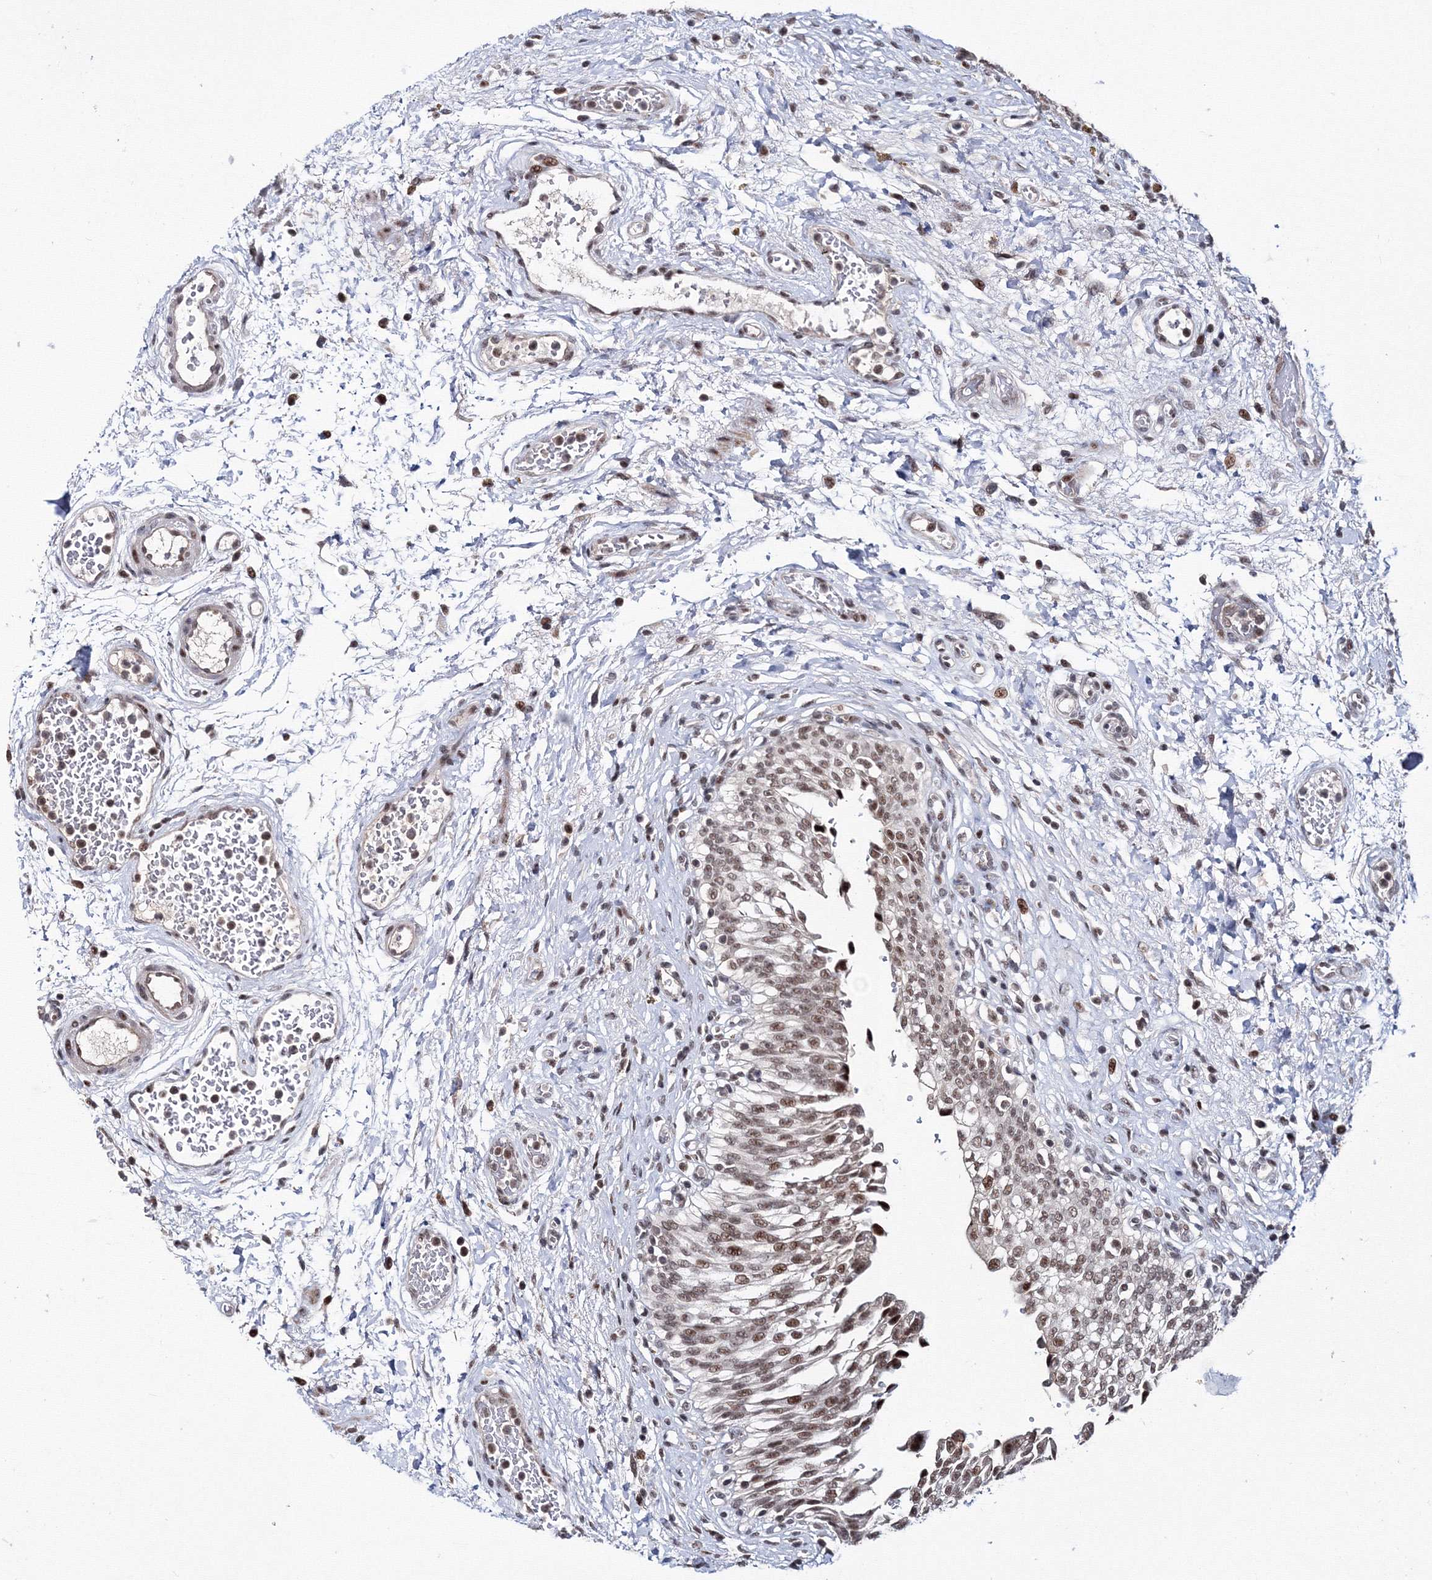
{"staining": {"intensity": "strong", "quantity": "25%-75%", "location": "nuclear"}, "tissue": "urinary bladder", "cell_type": "Urothelial cells", "image_type": "normal", "snomed": [{"axis": "morphology", "description": "Urothelial carcinoma, High grade"}, {"axis": "topography", "description": "Urinary bladder"}], "caption": "A high-resolution histopathology image shows immunohistochemistry staining of benign urinary bladder, which displays strong nuclear positivity in about 25%-75% of urothelial cells.", "gene": "TATDN2", "patient": {"sex": "male", "age": 46}}